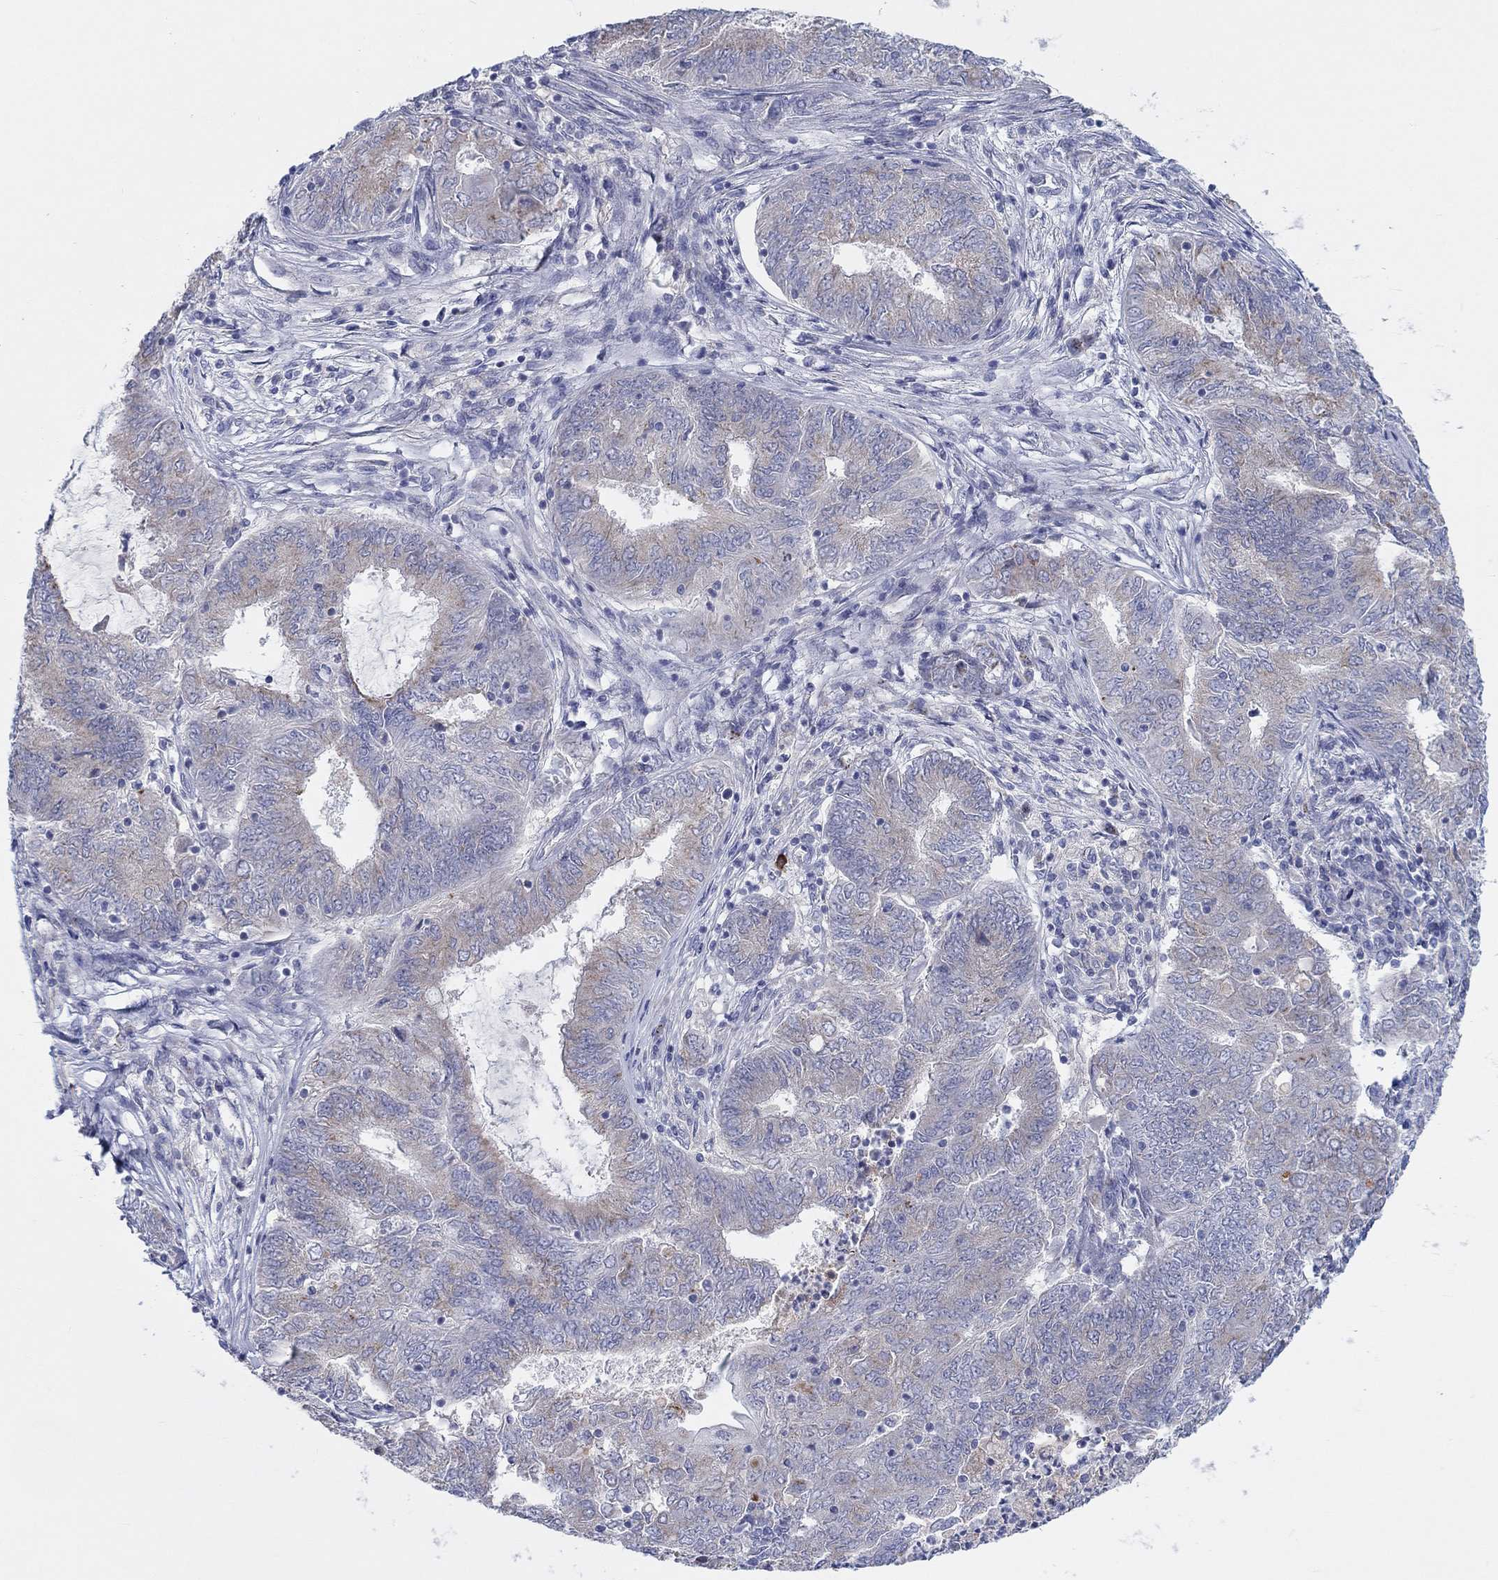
{"staining": {"intensity": "weak", "quantity": "25%-75%", "location": "cytoplasmic/membranous"}, "tissue": "endometrial cancer", "cell_type": "Tumor cells", "image_type": "cancer", "snomed": [{"axis": "morphology", "description": "Adenocarcinoma, NOS"}, {"axis": "topography", "description": "Endometrium"}], "caption": "Immunohistochemical staining of endometrial cancer (adenocarcinoma) reveals weak cytoplasmic/membranous protein expression in about 25%-75% of tumor cells.", "gene": "BCO2", "patient": {"sex": "female", "age": 62}}